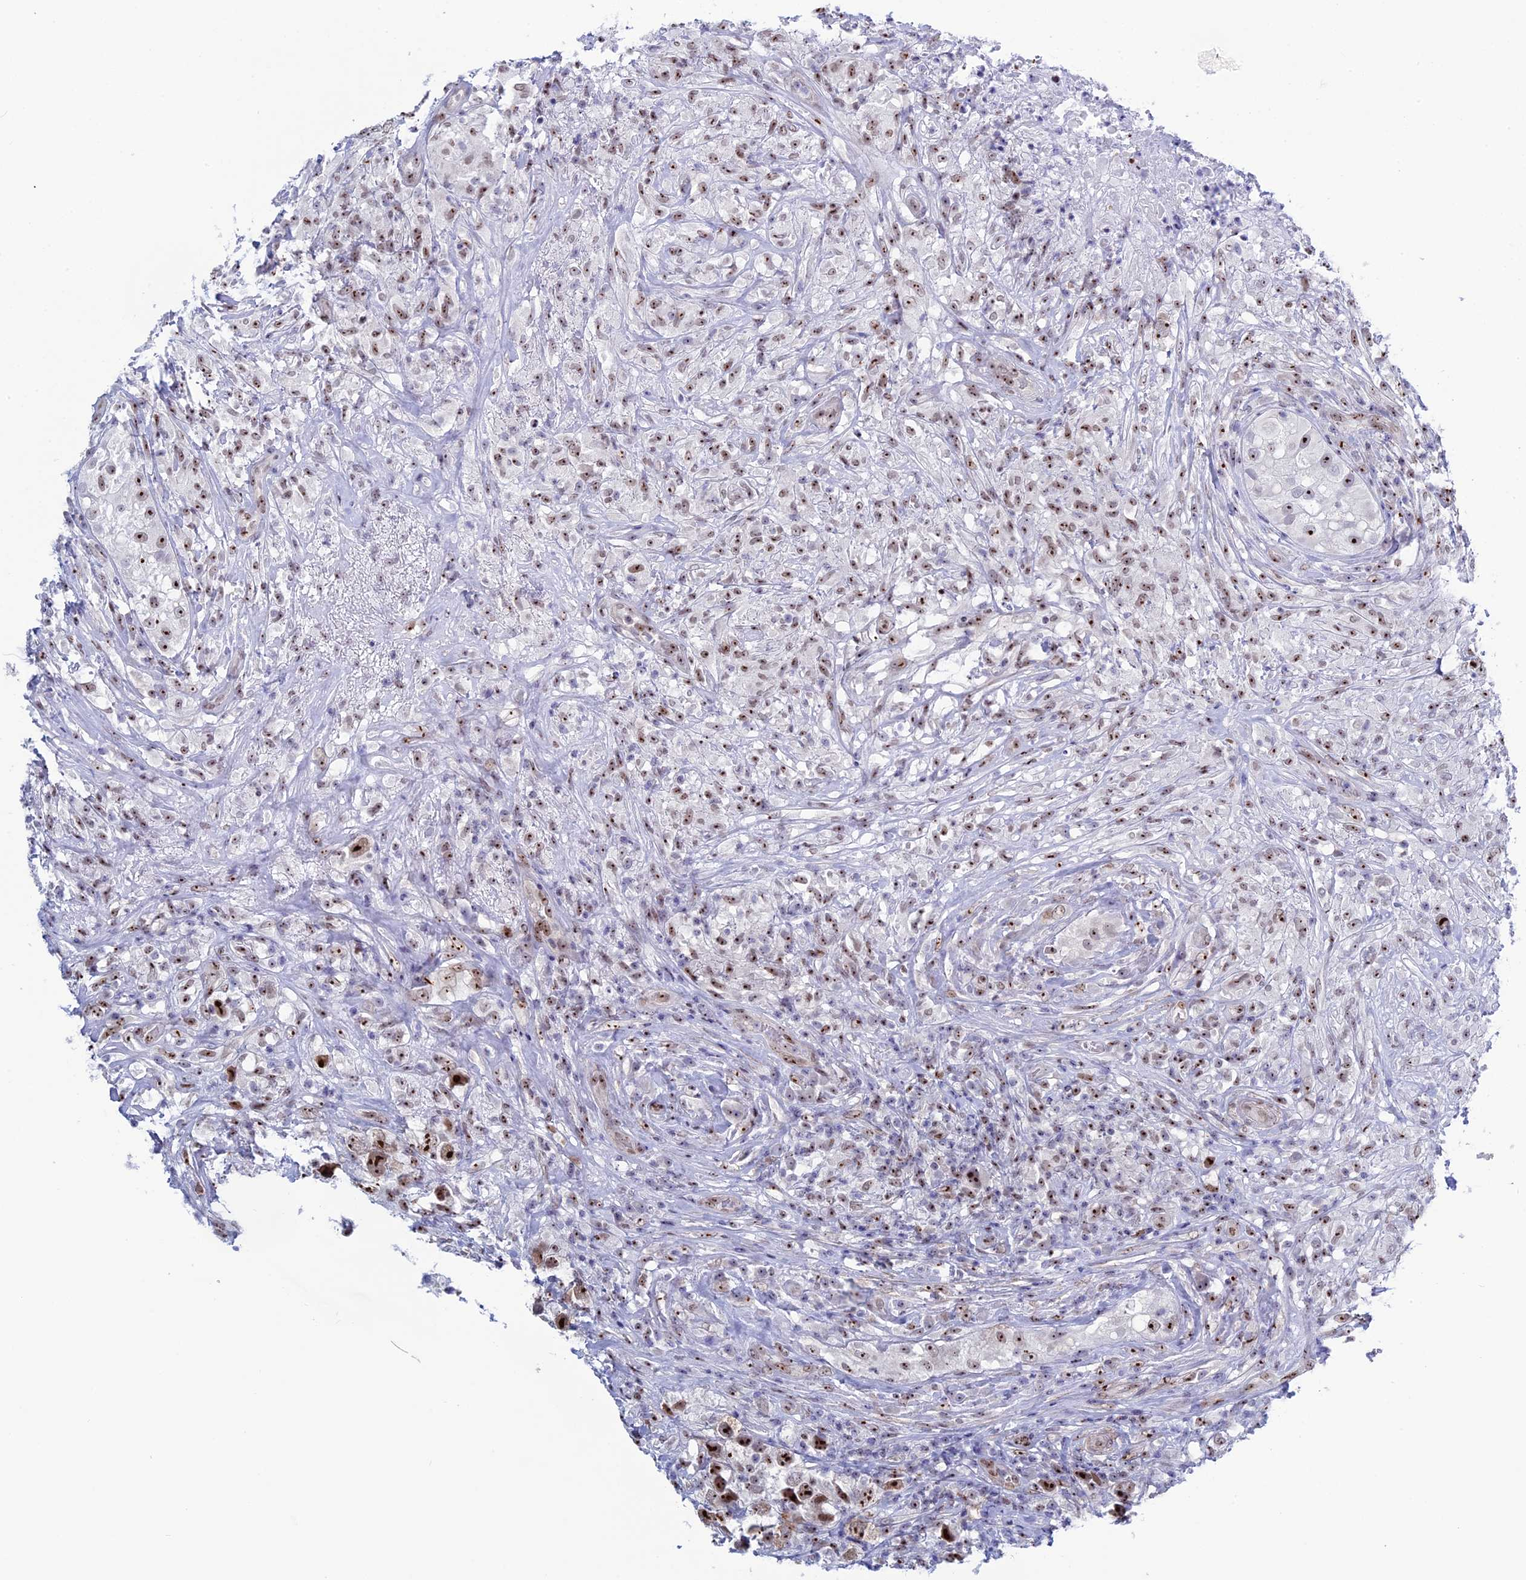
{"staining": {"intensity": "moderate", "quantity": ">75%", "location": "nuclear"}, "tissue": "testis cancer", "cell_type": "Tumor cells", "image_type": "cancer", "snomed": [{"axis": "morphology", "description": "Seminoma, NOS"}, {"axis": "topography", "description": "Testis"}], "caption": "An IHC image of neoplastic tissue is shown. Protein staining in brown labels moderate nuclear positivity in seminoma (testis) within tumor cells.", "gene": "CCDC86", "patient": {"sex": "male", "age": 49}}